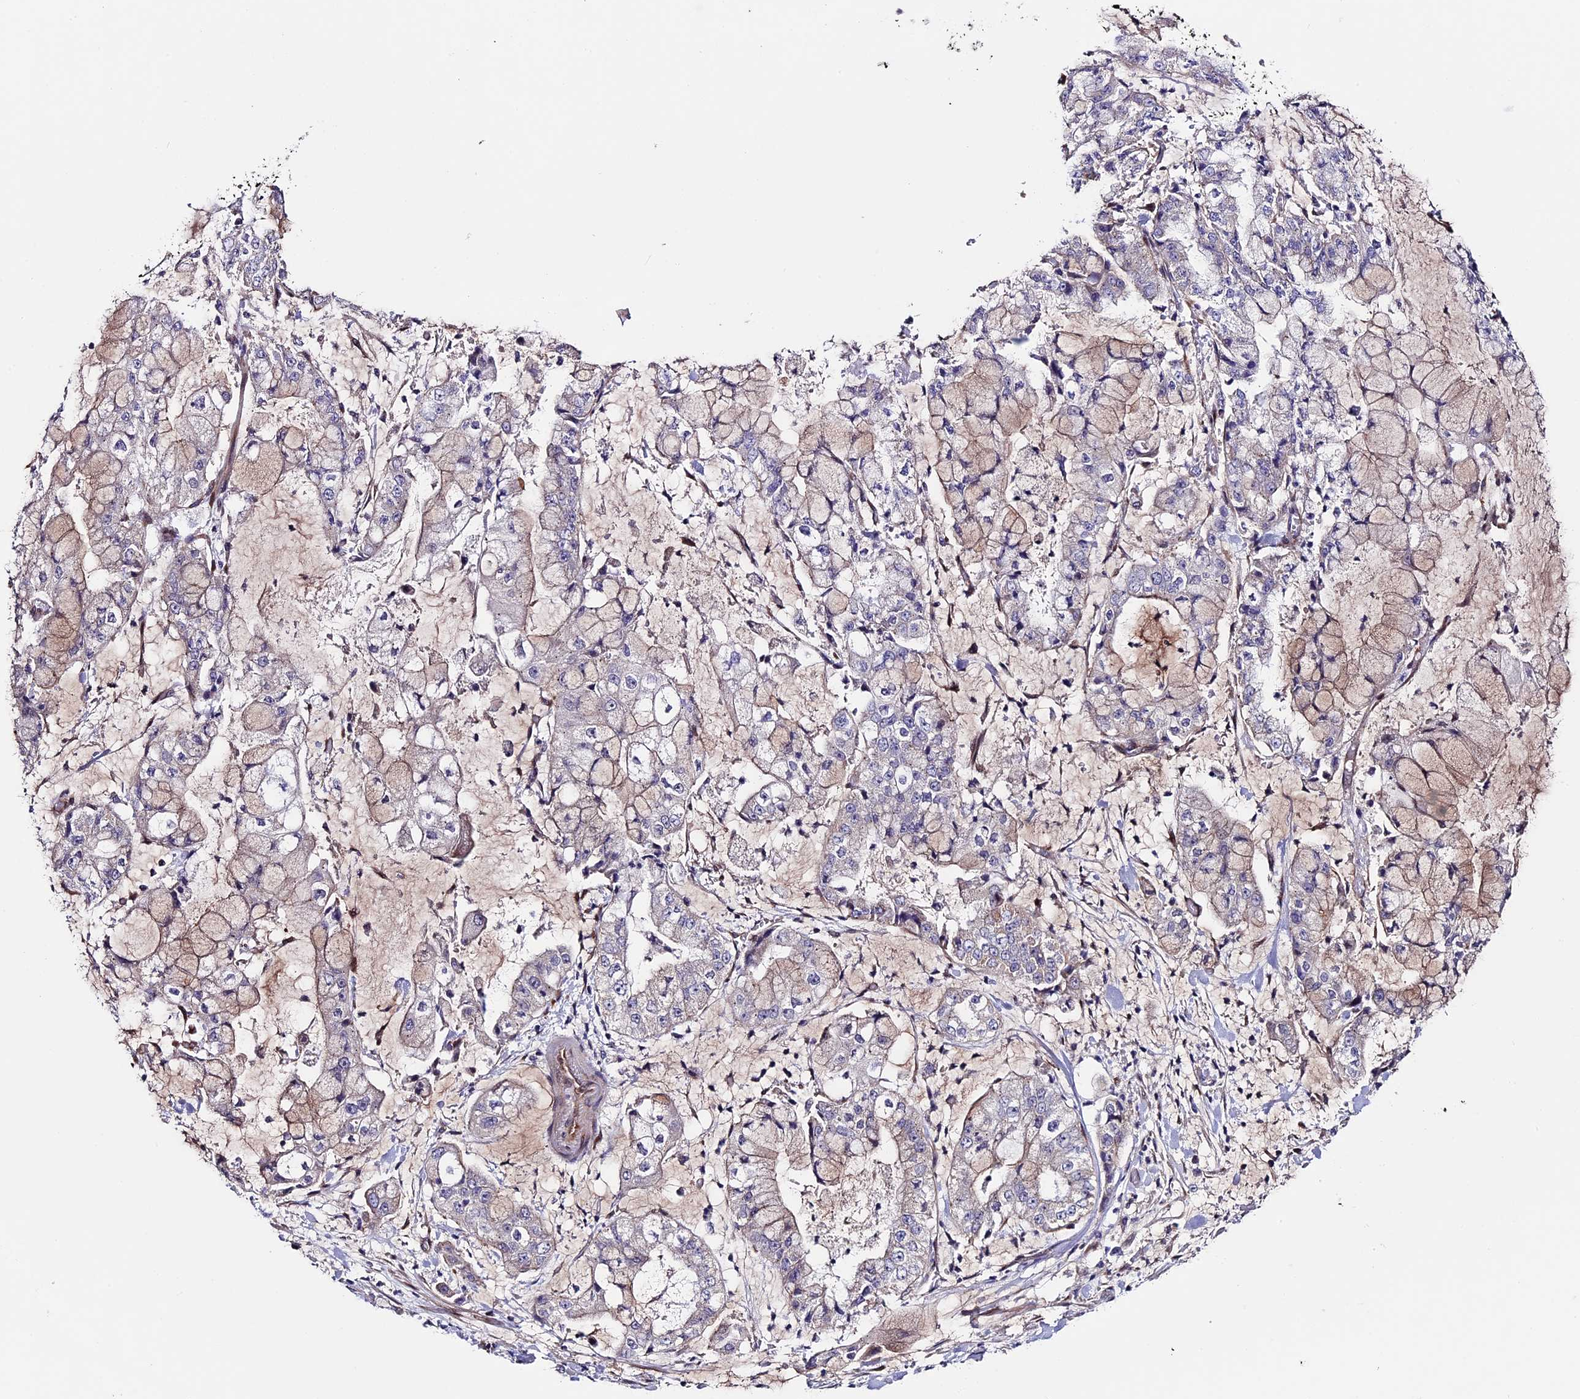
{"staining": {"intensity": "weak", "quantity": "<25%", "location": "cytoplasmic/membranous"}, "tissue": "stomach cancer", "cell_type": "Tumor cells", "image_type": "cancer", "snomed": [{"axis": "morphology", "description": "Adenocarcinoma, NOS"}, {"axis": "topography", "description": "Stomach"}], "caption": "Immunohistochemistry (IHC) of human stomach adenocarcinoma displays no expression in tumor cells.", "gene": "TMEM171", "patient": {"sex": "male", "age": 76}}